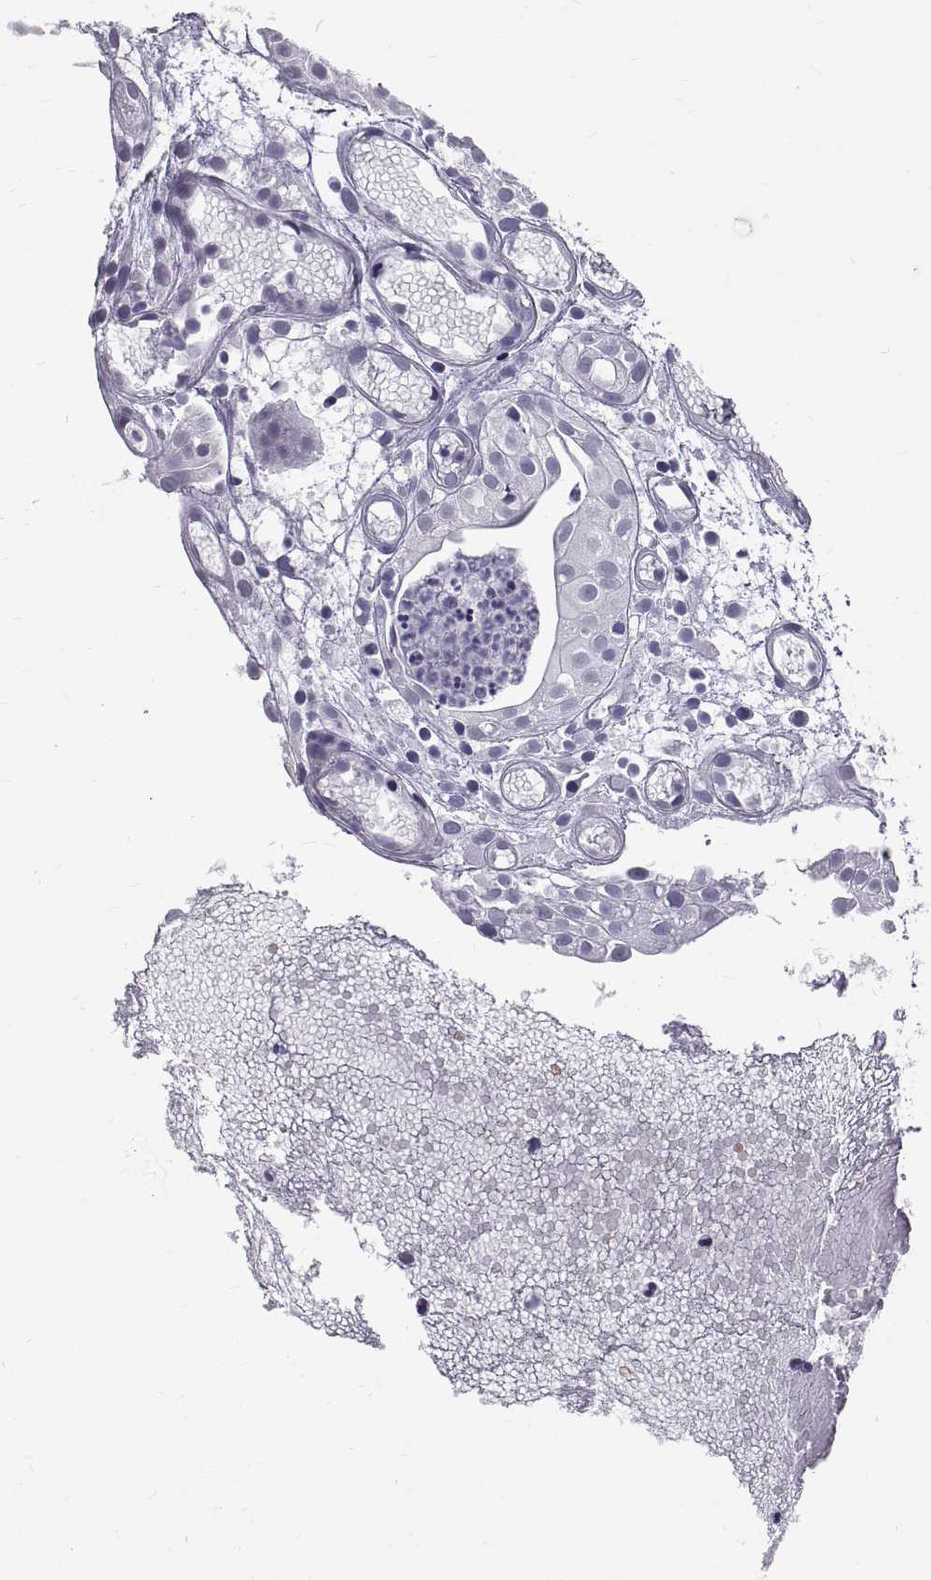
{"staining": {"intensity": "negative", "quantity": "none", "location": "none"}, "tissue": "prostate cancer", "cell_type": "Tumor cells", "image_type": "cancer", "snomed": [{"axis": "morphology", "description": "Adenocarcinoma, High grade"}, {"axis": "topography", "description": "Prostate"}], "caption": "The micrograph displays no significant expression in tumor cells of prostate high-grade adenocarcinoma.", "gene": "GNG12", "patient": {"sex": "male", "age": 79}}